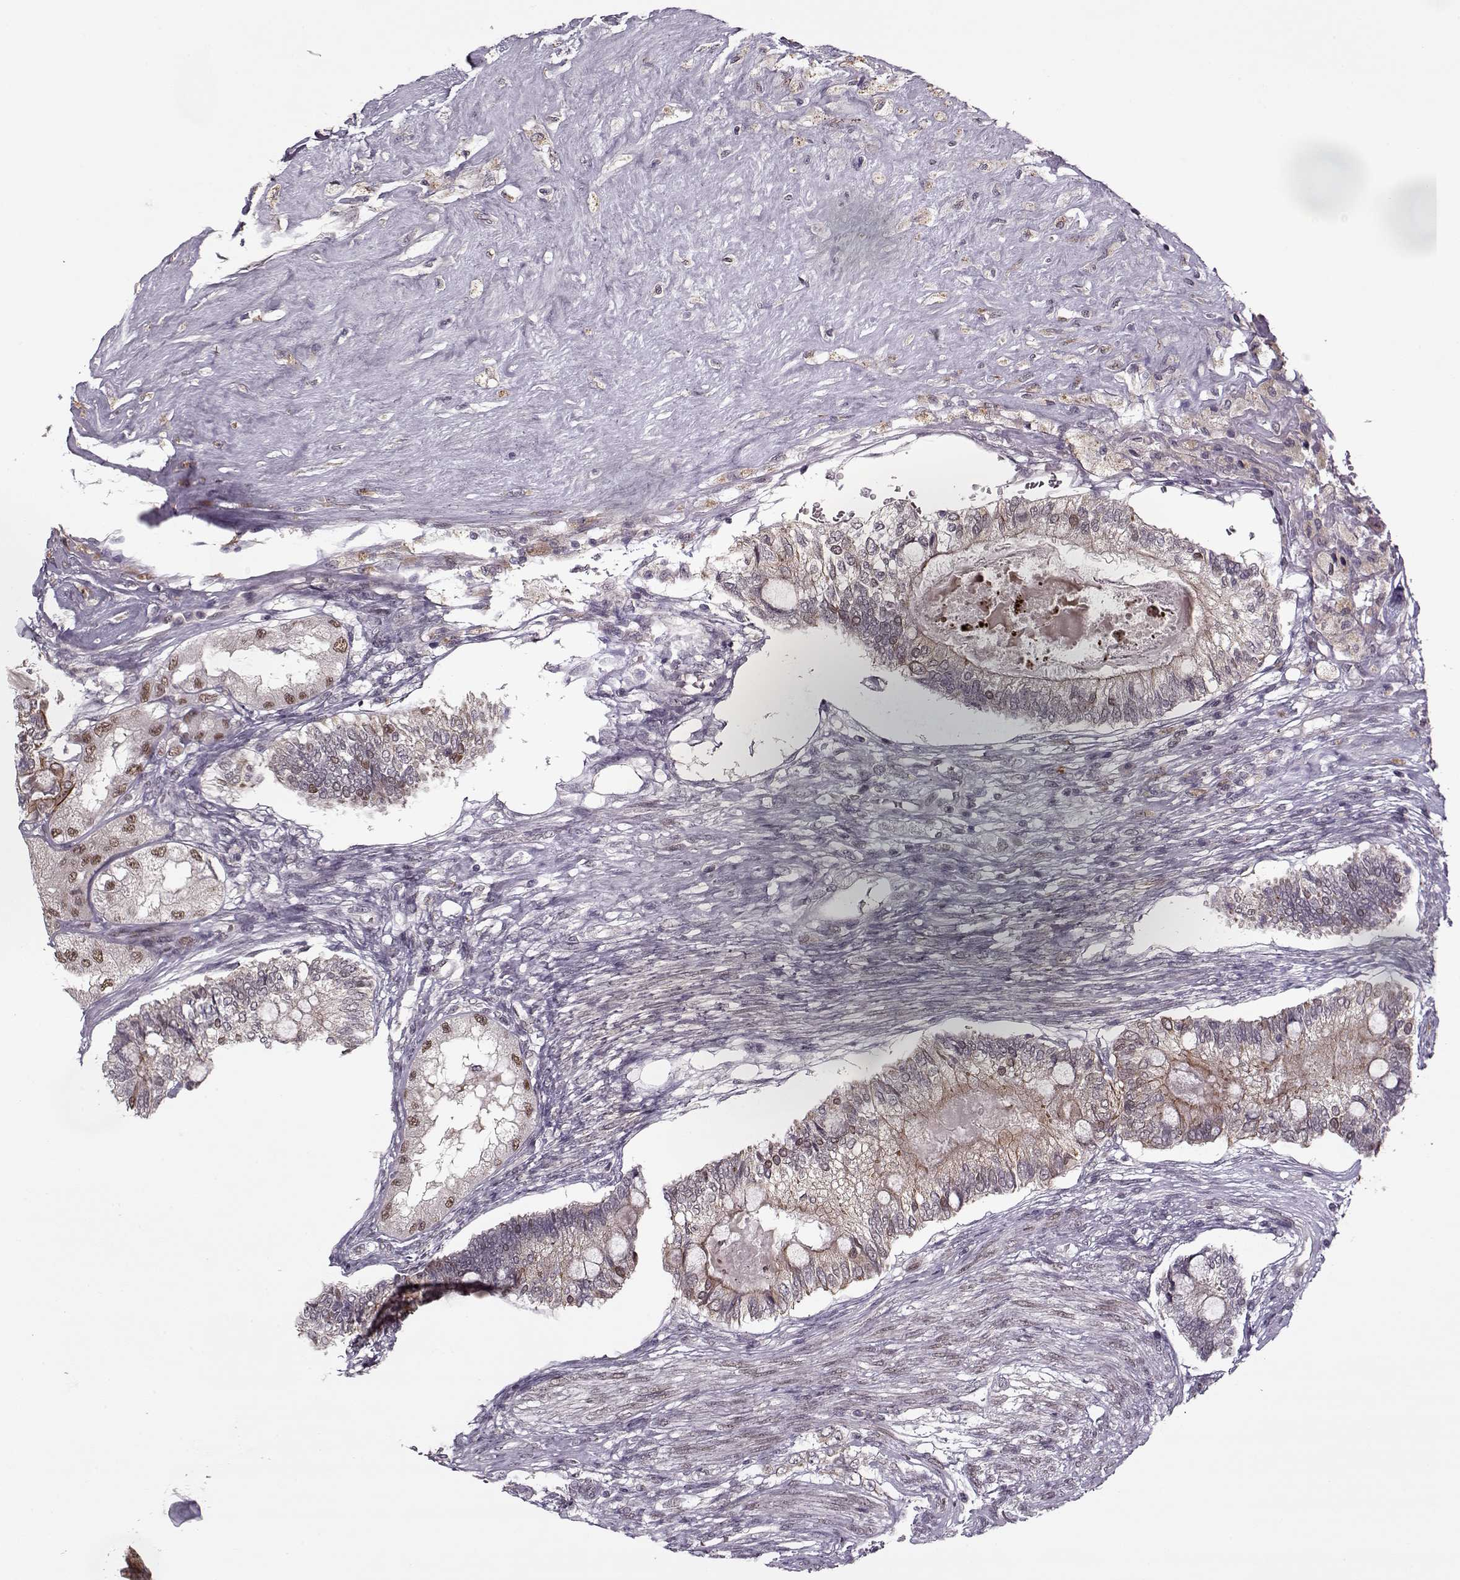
{"staining": {"intensity": "negative", "quantity": "none", "location": "none"}, "tissue": "testis cancer", "cell_type": "Tumor cells", "image_type": "cancer", "snomed": [{"axis": "morphology", "description": "Seminoma, NOS"}, {"axis": "morphology", "description": "Carcinoma, Embryonal, NOS"}, {"axis": "topography", "description": "Testis"}], "caption": "Testis seminoma was stained to show a protein in brown. There is no significant positivity in tumor cells.", "gene": "DENND4B", "patient": {"sex": "male", "age": 41}}